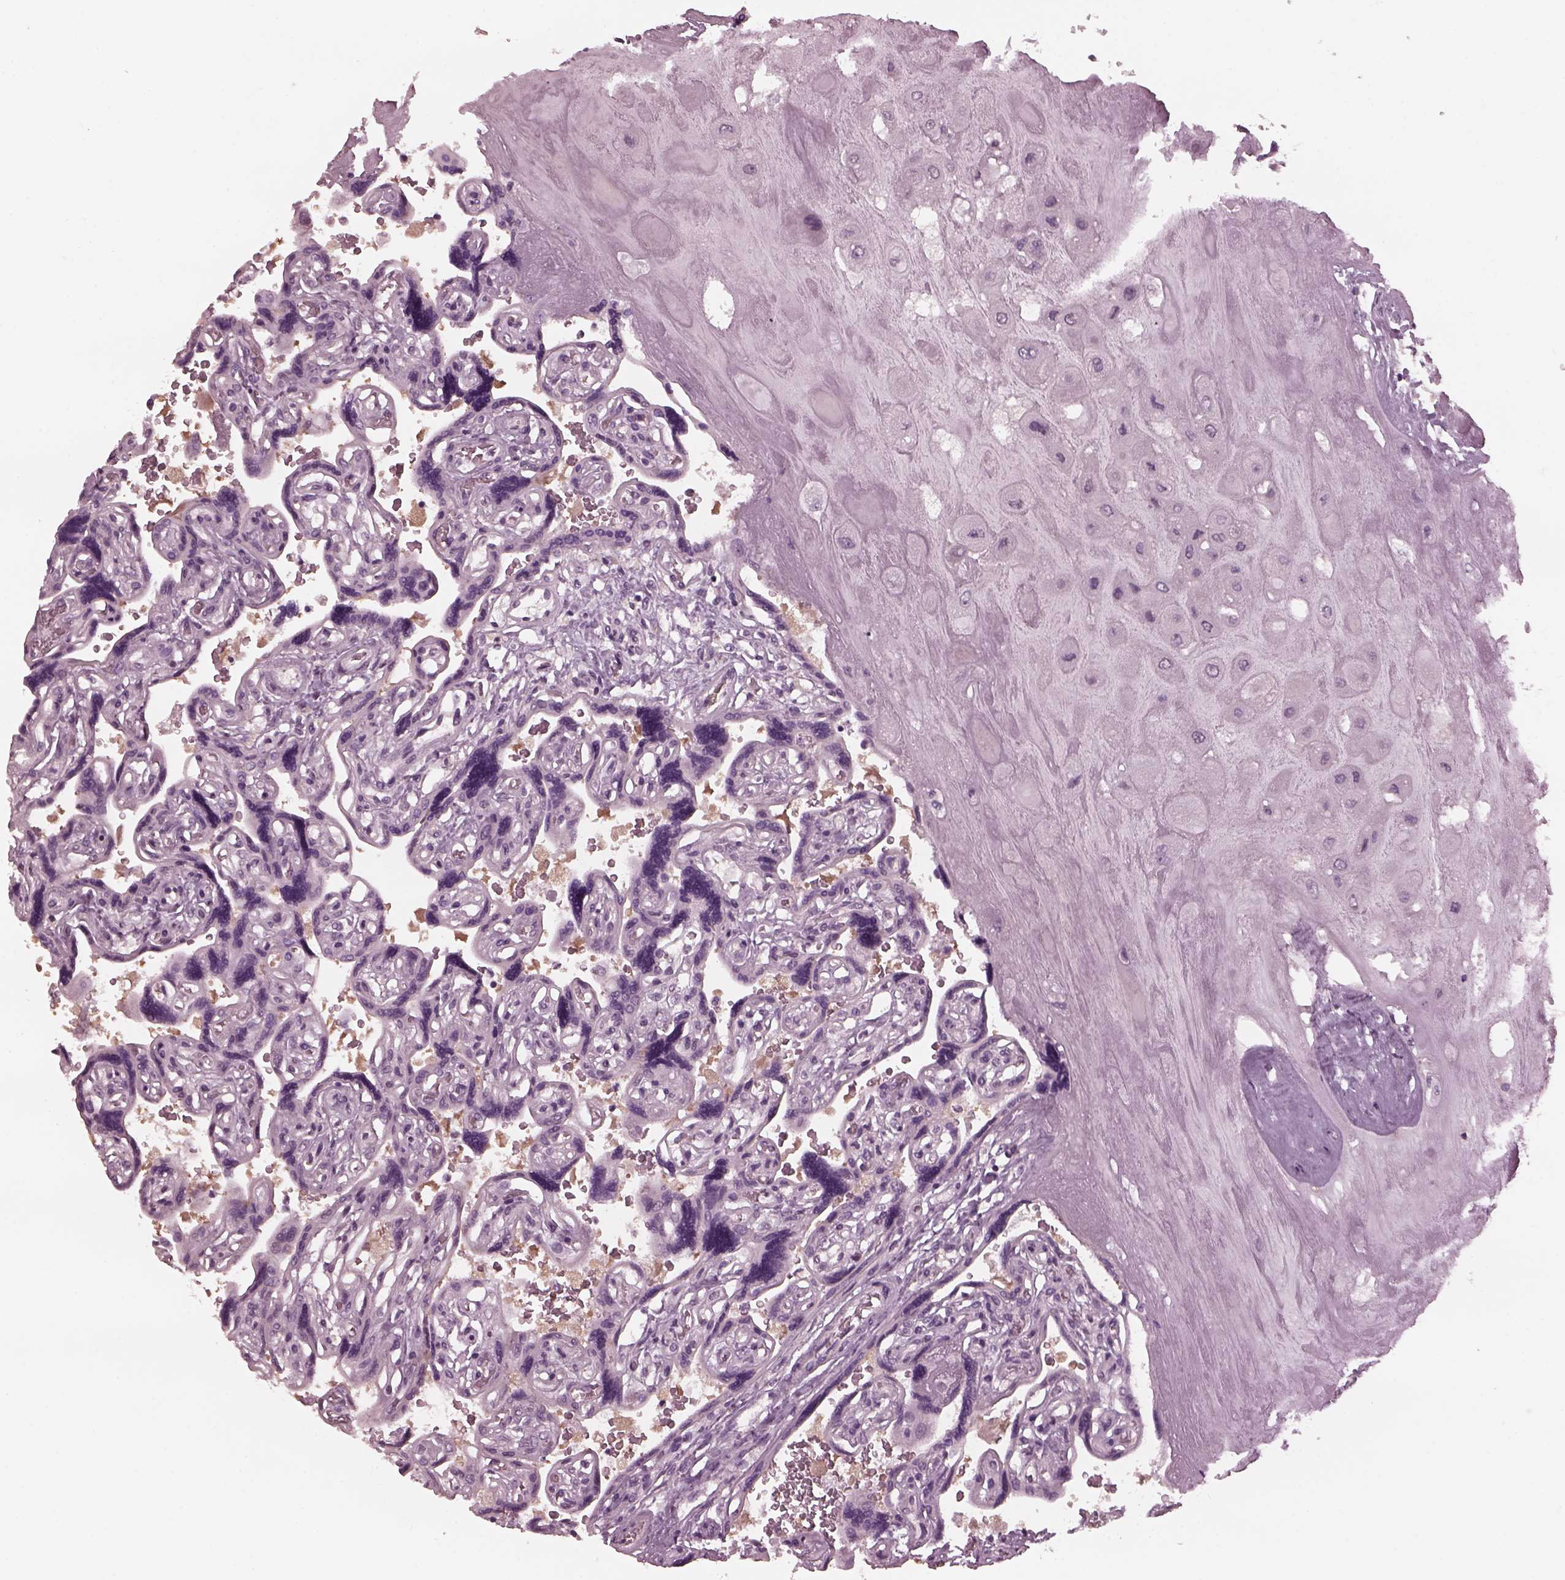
{"staining": {"intensity": "negative", "quantity": "none", "location": "none"}, "tissue": "placenta", "cell_type": "Decidual cells", "image_type": "normal", "snomed": [{"axis": "morphology", "description": "Normal tissue, NOS"}, {"axis": "topography", "description": "Placenta"}], "caption": "A photomicrograph of human placenta is negative for staining in decidual cells. (DAB IHC with hematoxylin counter stain).", "gene": "YY2", "patient": {"sex": "female", "age": 32}}